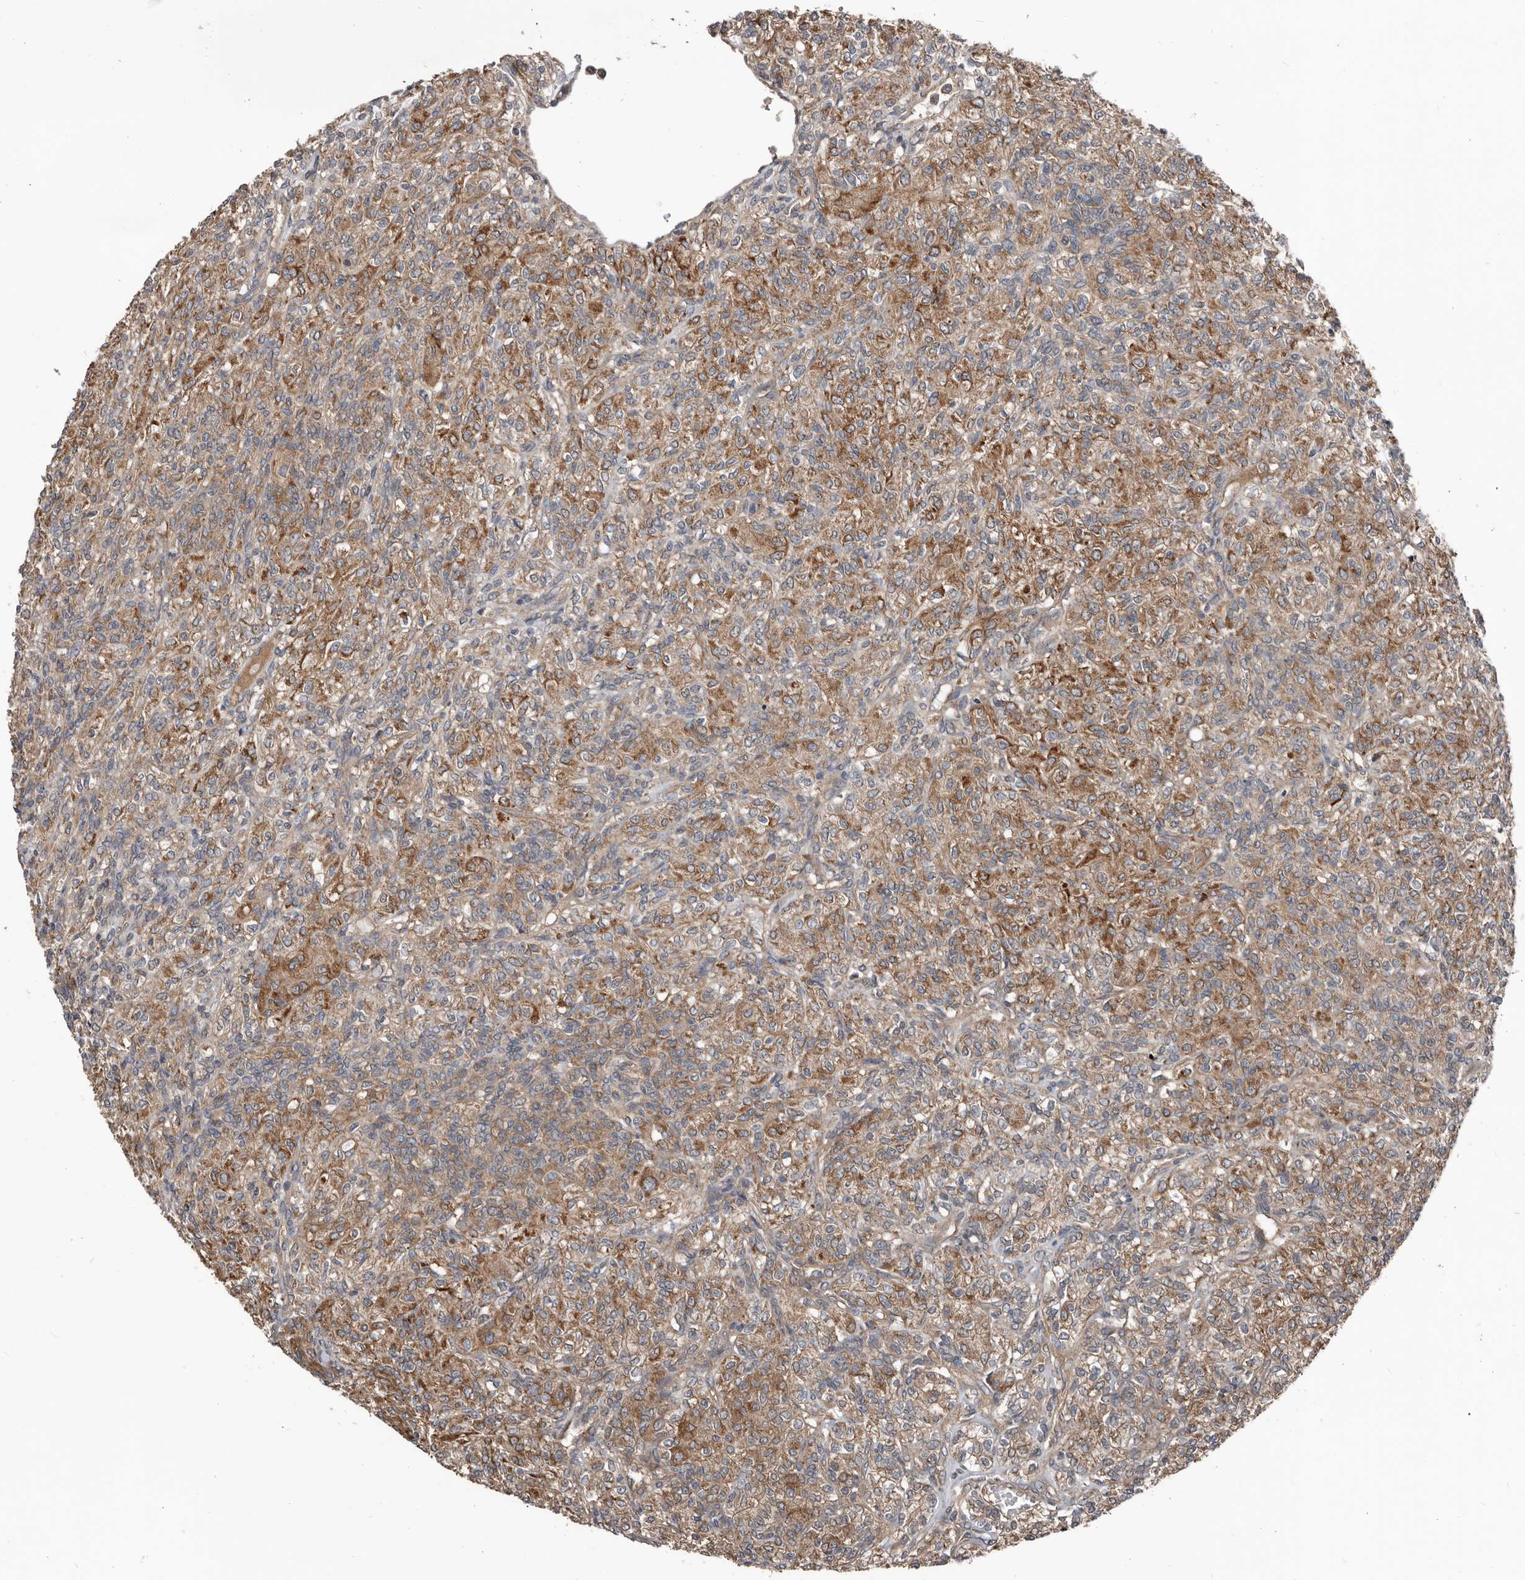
{"staining": {"intensity": "moderate", "quantity": ">75%", "location": "cytoplasmic/membranous"}, "tissue": "renal cancer", "cell_type": "Tumor cells", "image_type": "cancer", "snomed": [{"axis": "morphology", "description": "Adenocarcinoma, NOS"}, {"axis": "topography", "description": "Kidney"}], "caption": "Protein expression analysis of renal cancer (adenocarcinoma) demonstrates moderate cytoplasmic/membranous expression in about >75% of tumor cells. The protein of interest is shown in brown color, while the nuclei are stained blue.", "gene": "DNAJB4", "patient": {"sex": "male", "age": 77}}